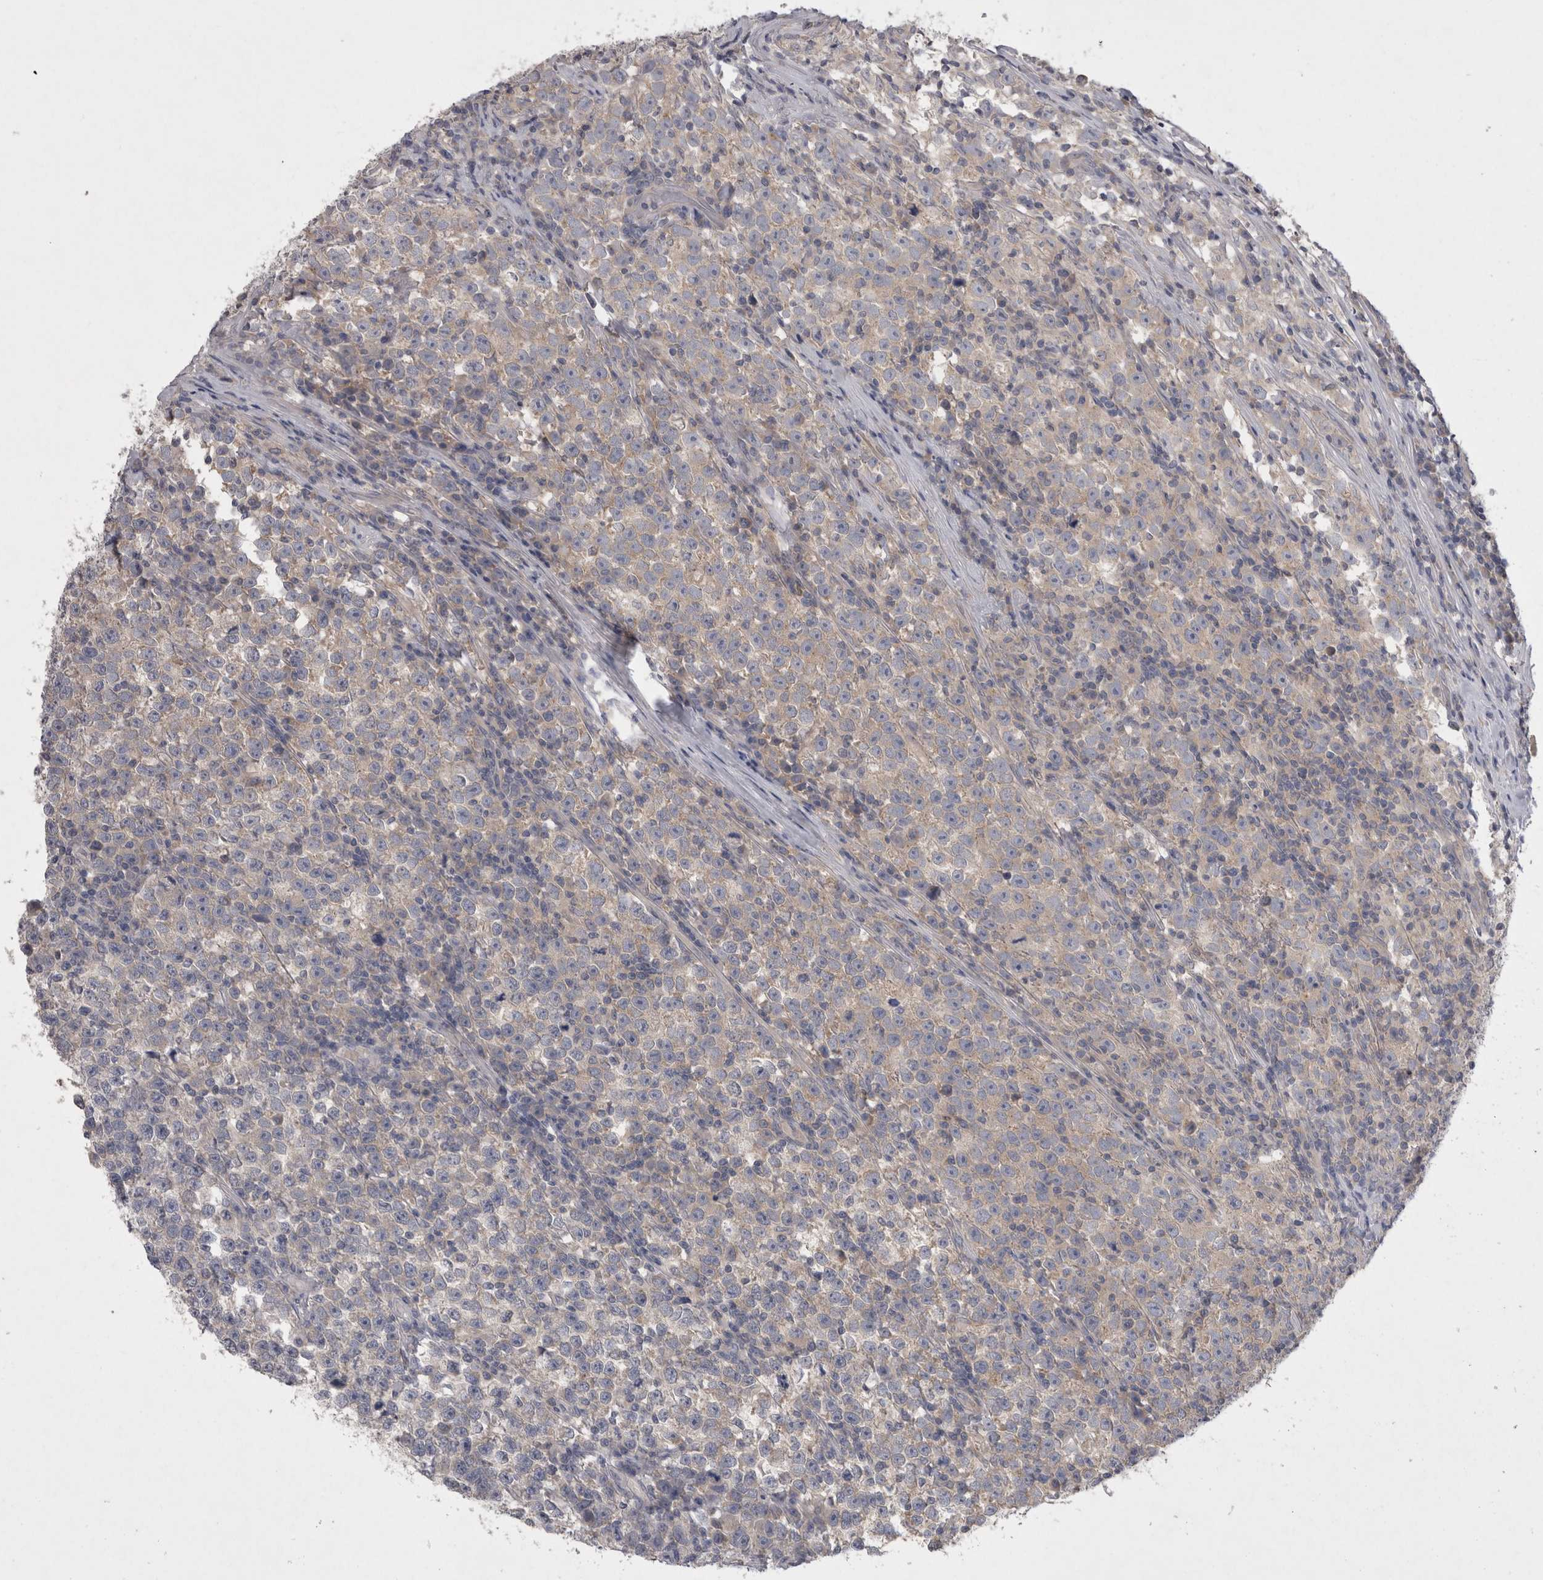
{"staining": {"intensity": "weak", "quantity": "<25%", "location": "cytoplasmic/membranous"}, "tissue": "testis cancer", "cell_type": "Tumor cells", "image_type": "cancer", "snomed": [{"axis": "morphology", "description": "Normal tissue, NOS"}, {"axis": "morphology", "description": "Seminoma, NOS"}, {"axis": "topography", "description": "Testis"}], "caption": "Seminoma (testis) stained for a protein using IHC displays no positivity tumor cells.", "gene": "LRRC40", "patient": {"sex": "male", "age": 43}}